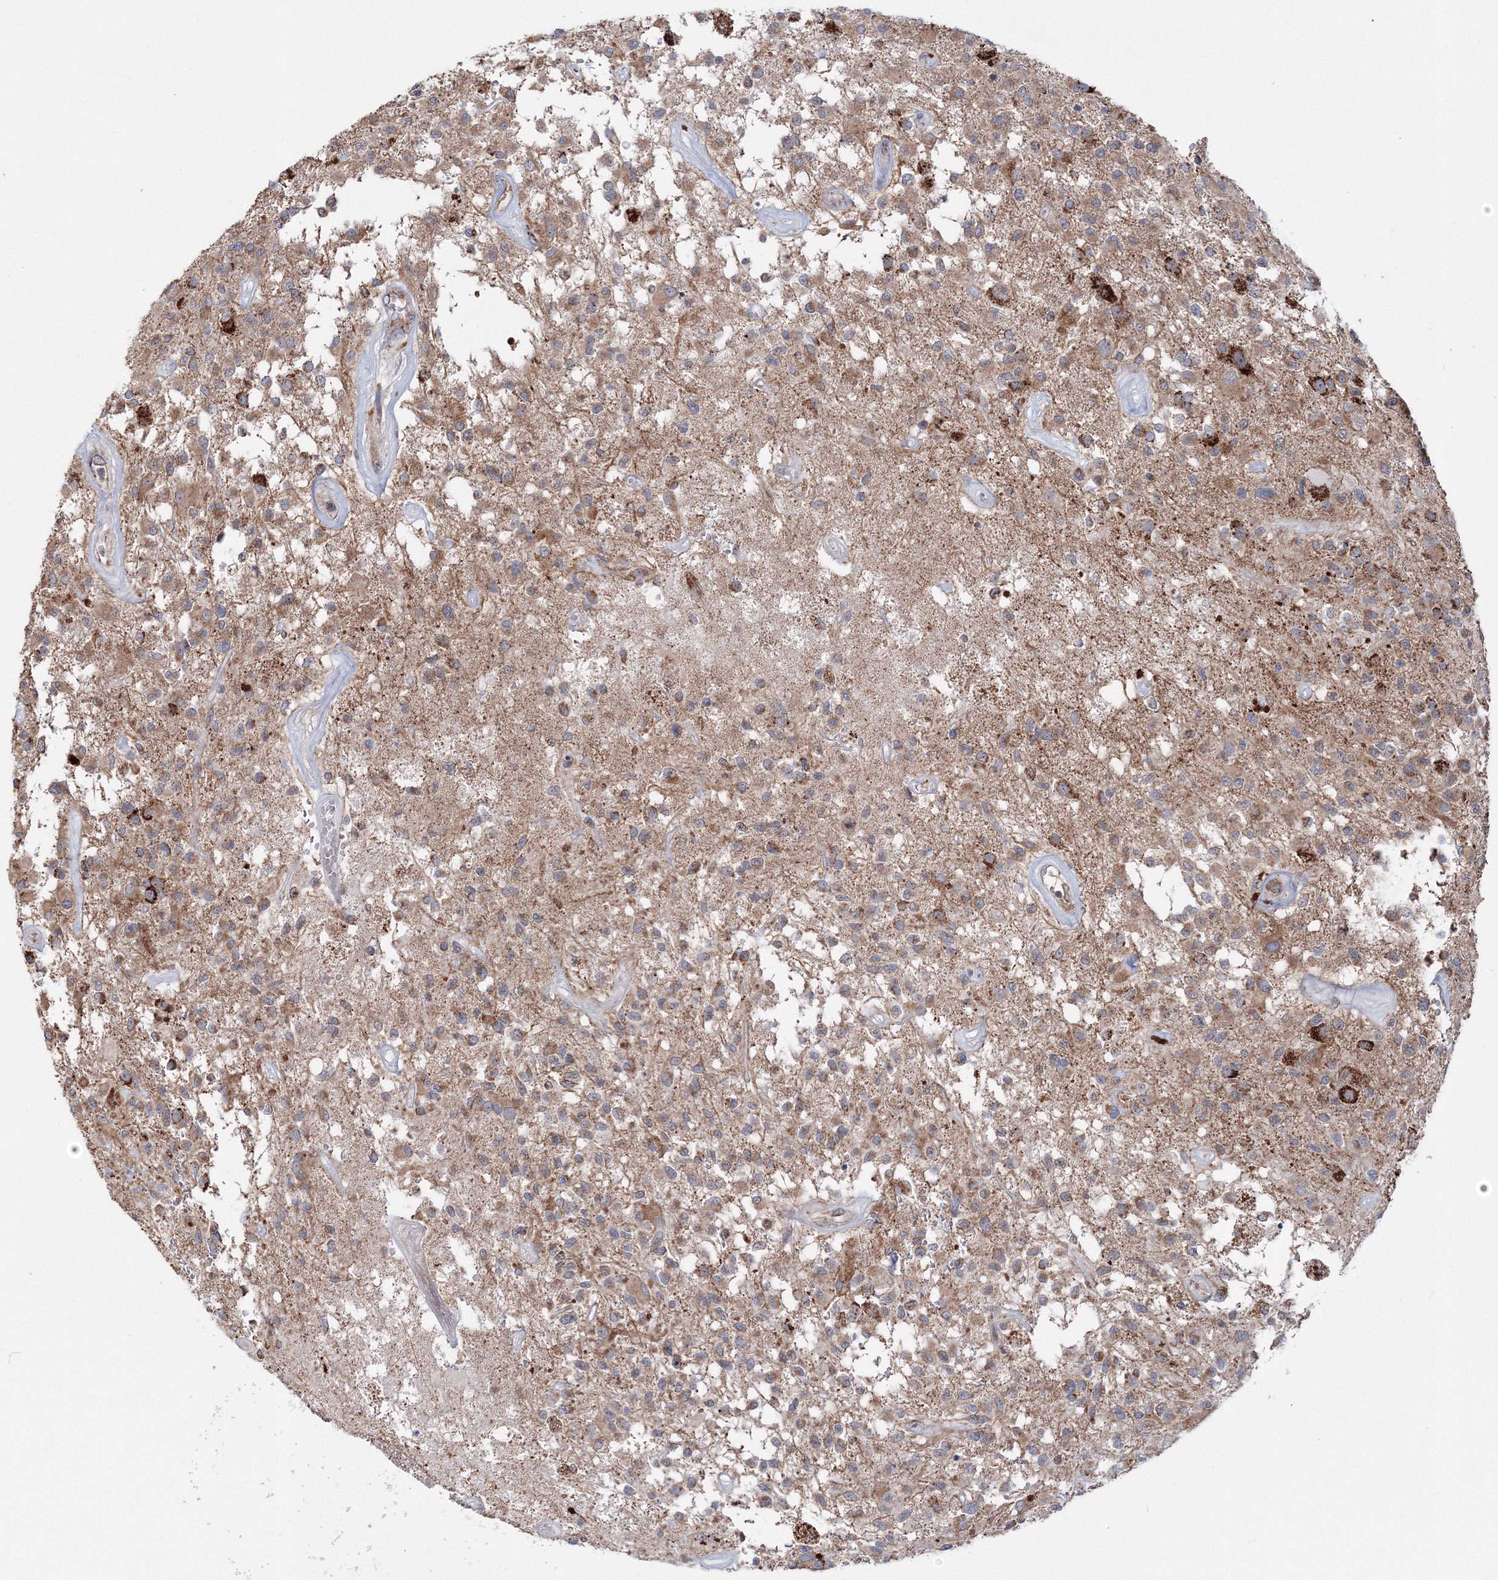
{"staining": {"intensity": "moderate", "quantity": "<25%", "location": "cytoplasmic/membranous"}, "tissue": "glioma", "cell_type": "Tumor cells", "image_type": "cancer", "snomed": [{"axis": "morphology", "description": "Glioma, malignant, High grade"}, {"axis": "morphology", "description": "Glioblastoma, NOS"}, {"axis": "topography", "description": "Brain"}], "caption": "Immunohistochemistry (IHC) histopathology image of human high-grade glioma (malignant) stained for a protein (brown), which displays low levels of moderate cytoplasmic/membranous positivity in about <25% of tumor cells.", "gene": "PEX13", "patient": {"sex": "male", "age": 60}}